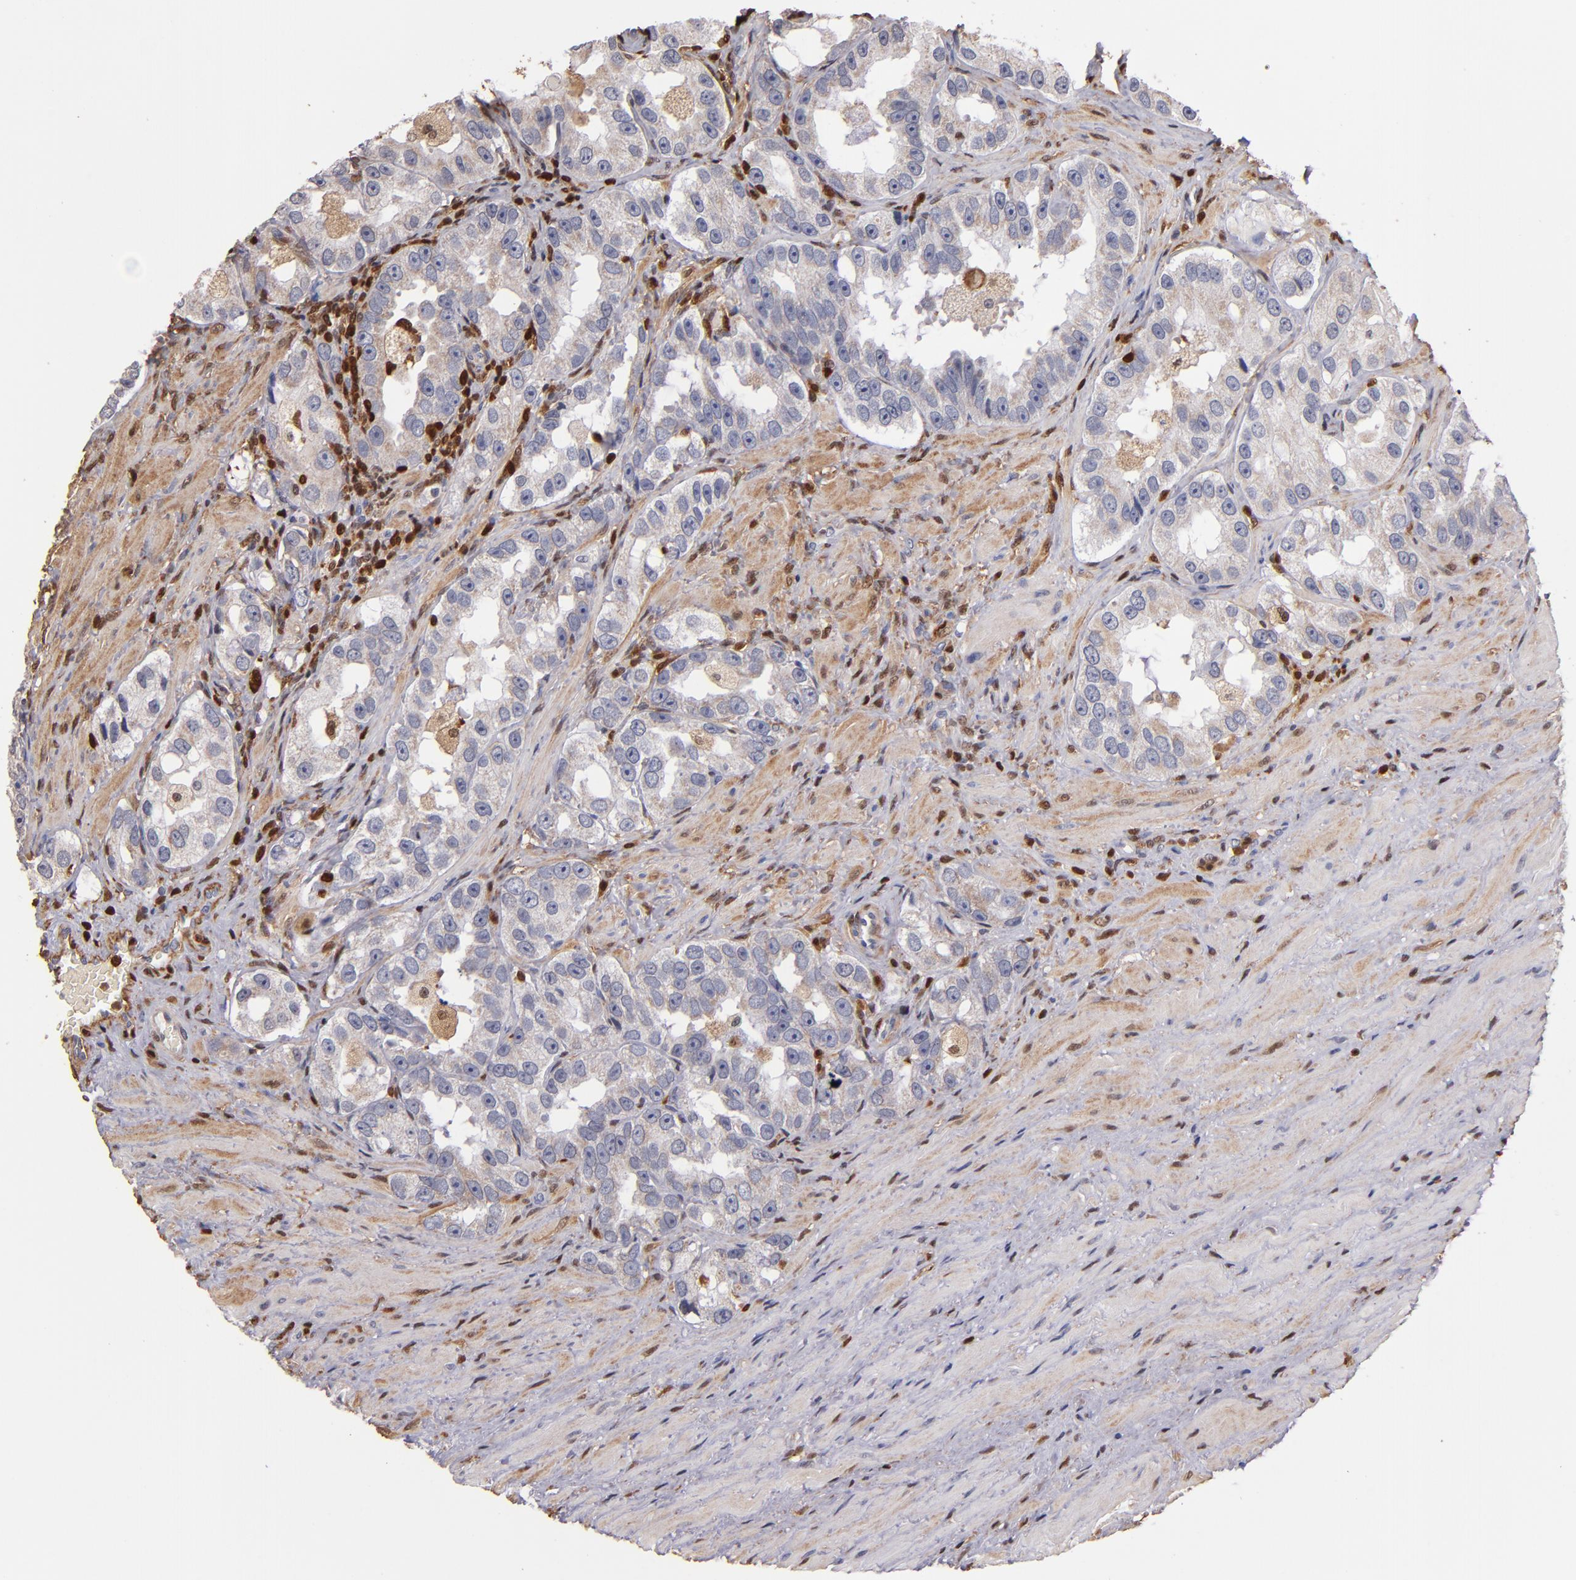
{"staining": {"intensity": "weak", "quantity": "25%-75%", "location": "cytoplasmic/membranous"}, "tissue": "prostate cancer", "cell_type": "Tumor cells", "image_type": "cancer", "snomed": [{"axis": "morphology", "description": "Adenocarcinoma, High grade"}, {"axis": "topography", "description": "Prostate"}], "caption": "A low amount of weak cytoplasmic/membranous staining is appreciated in about 25%-75% of tumor cells in prostate cancer (adenocarcinoma (high-grade)) tissue.", "gene": "S100A4", "patient": {"sex": "male", "age": 63}}